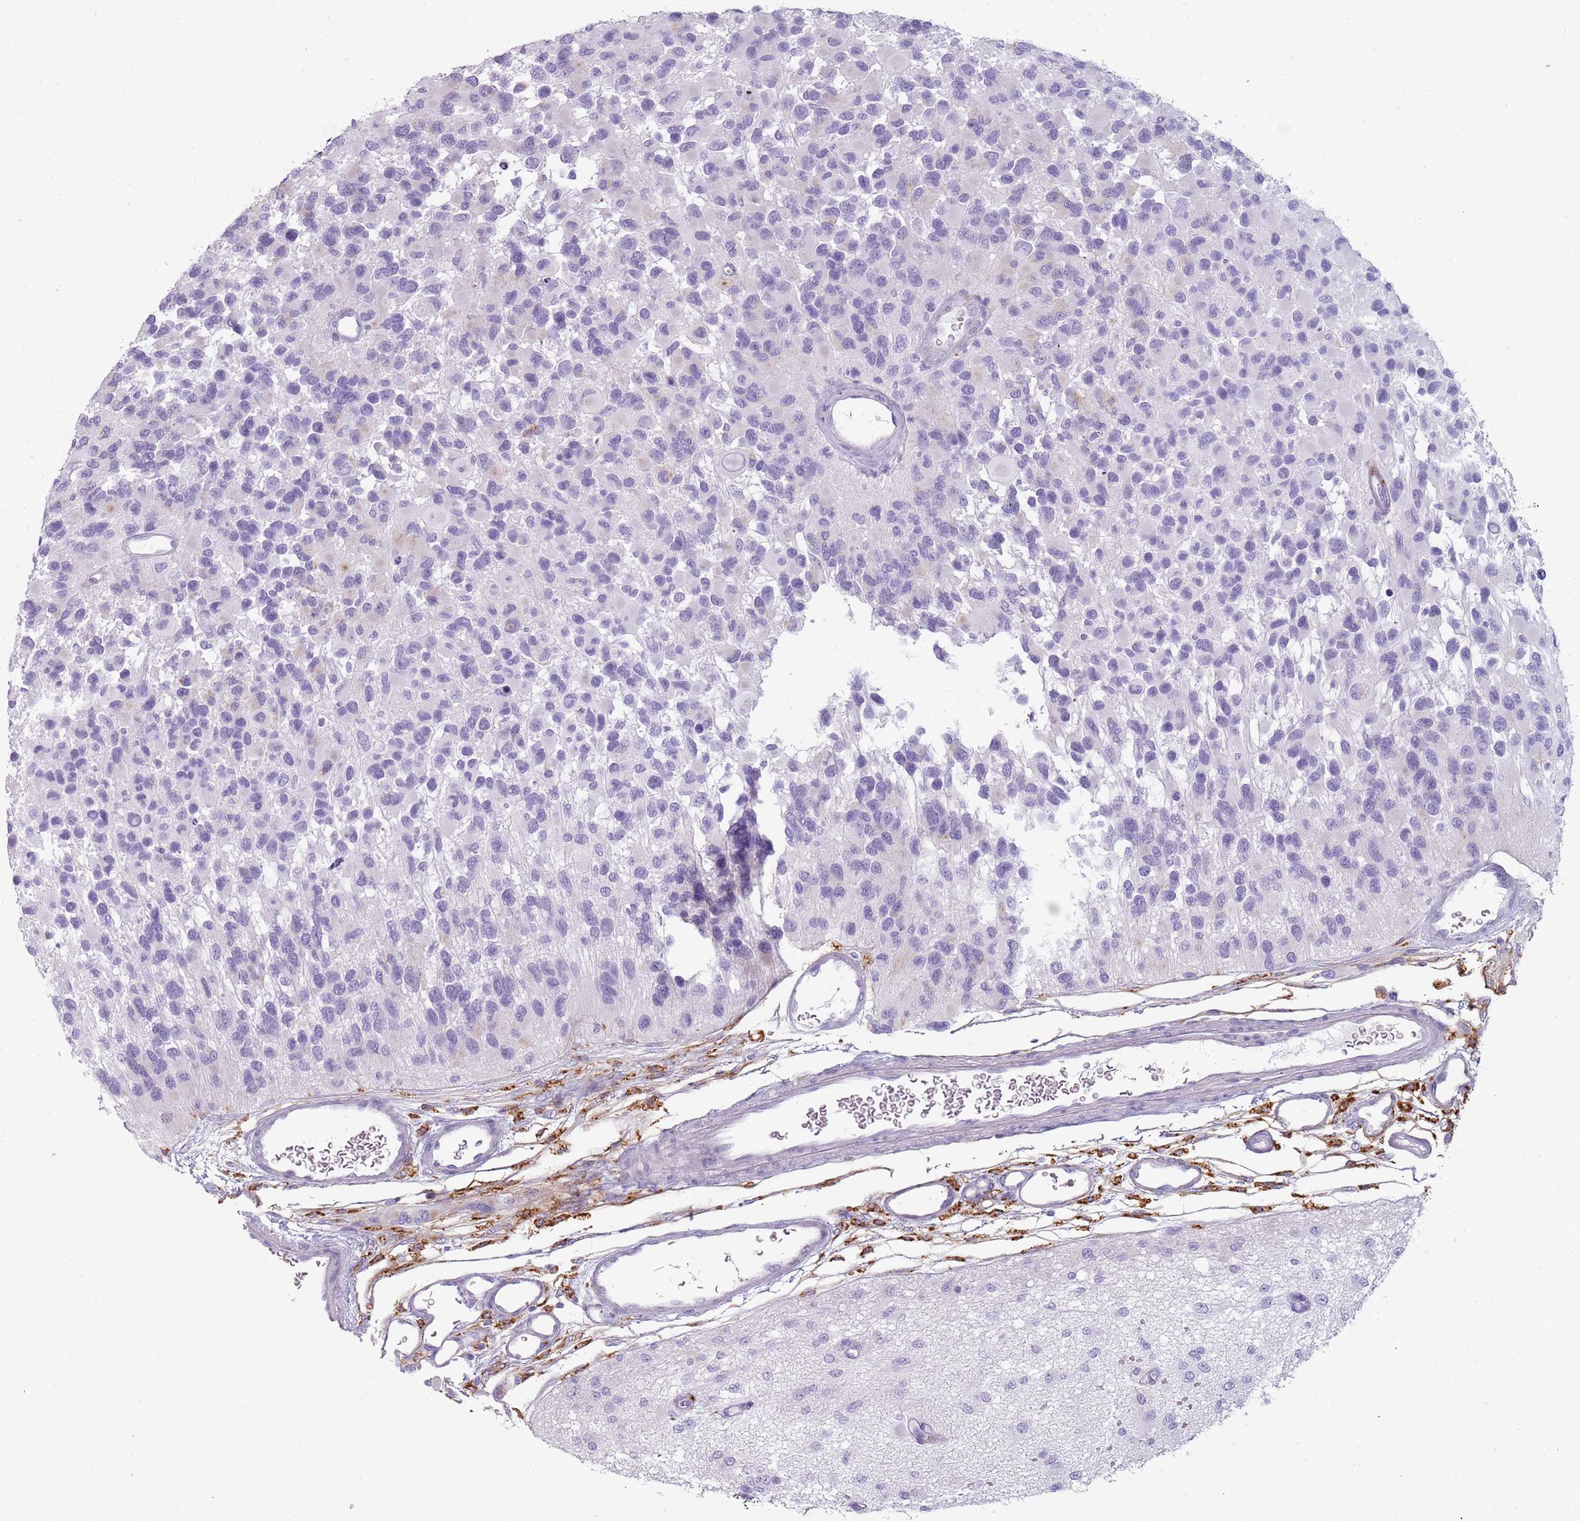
{"staining": {"intensity": "negative", "quantity": "none", "location": "none"}, "tissue": "glioma", "cell_type": "Tumor cells", "image_type": "cancer", "snomed": [{"axis": "morphology", "description": "Glioma, malignant, High grade"}, {"axis": "topography", "description": "Brain"}], "caption": "A micrograph of malignant glioma (high-grade) stained for a protein shows no brown staining in tumor cells.", "gene": "COLEC12", "patient": {"sex": "male", "age": 77}}